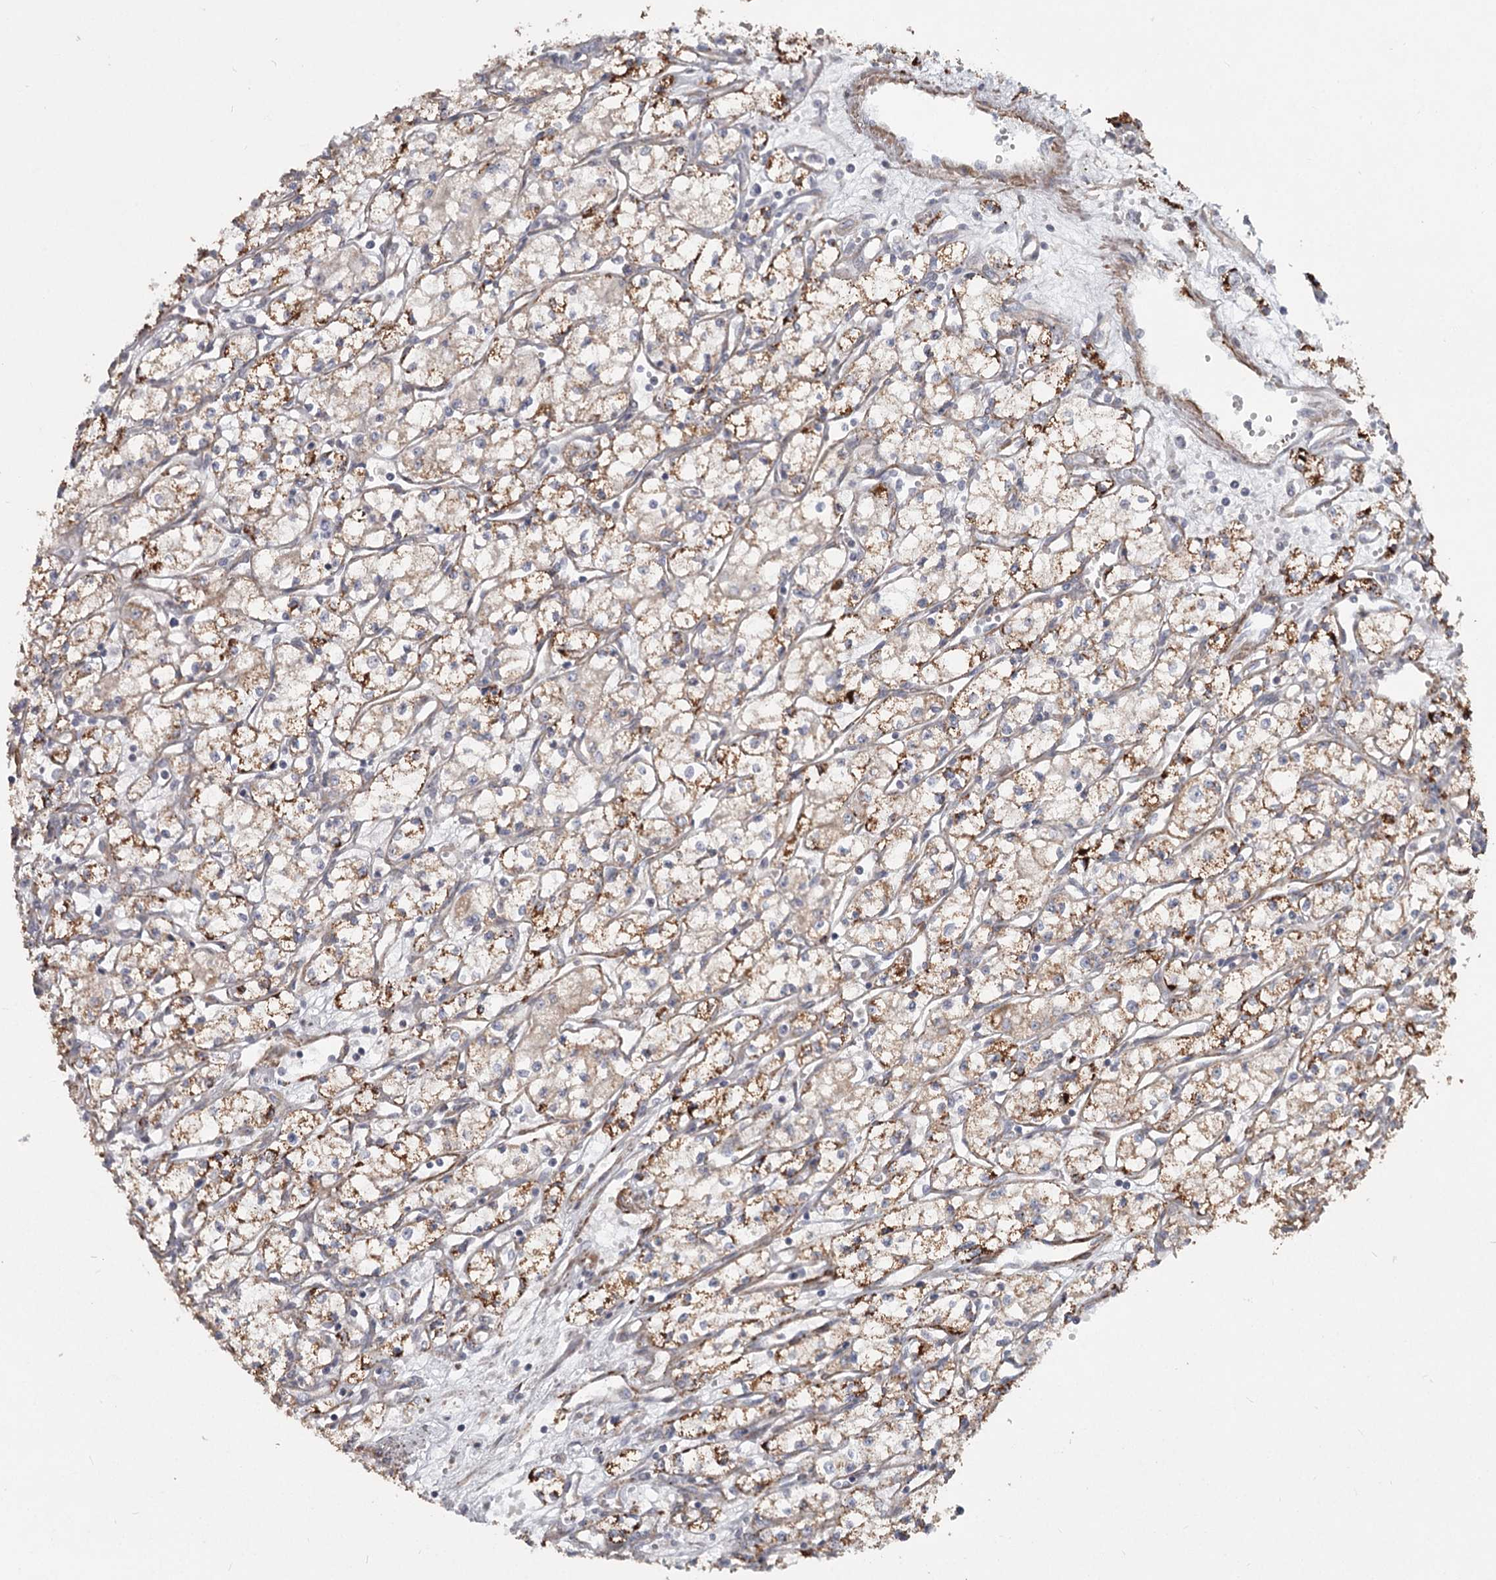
{"staining": {"intensity": "moderate", "quantity": ">75%", "location": "cytoplasmic/membranous"}, "tissue": "renal cancer", "cell_type": "Tumor cells", "image_type": "cancer", "snomed": [{"axis": "morphology", "description": "Adenocarcinoma, NOS"}, {"axis": "topography", "description": "Kidney"}], "caption": "Renal cancer stained with DAB IHC demonstrates medium levels of moderate cytoplasmic/membranous positivity in about >75% of tumor cells.", "gene": "DHRS9", "patient": {"sex": "male", "age": 59}}